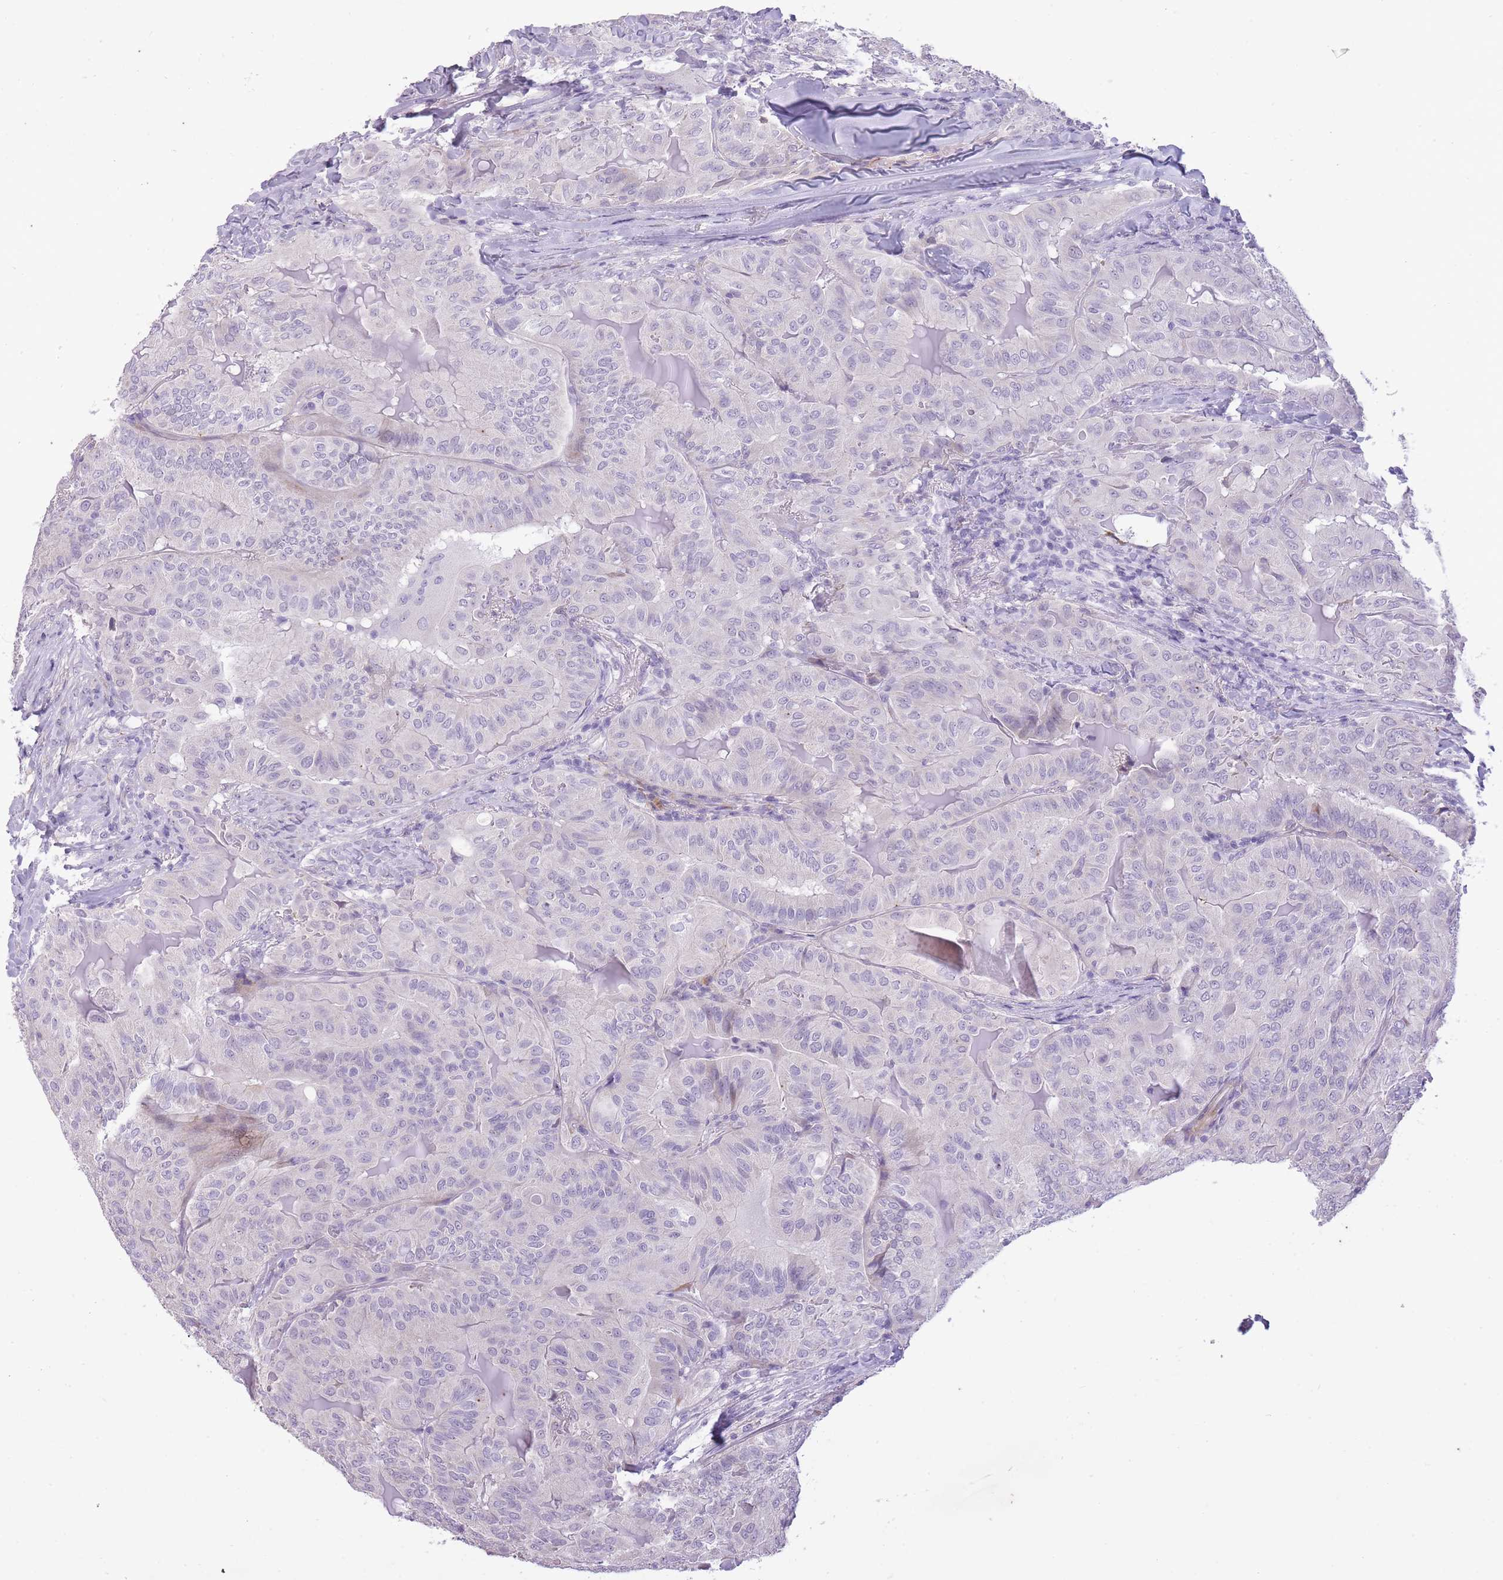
{"staining": {"intensity": "negative", "quantity": "none", "location": "none"}, "tissue": "thyroid cancer", "cell_type": "Tumor cells", "image_type": "cancer", "snomed": [{"axis": "morphology", "description": "Papillary adenocarcinoma, NOS"}, {"axis": "topography", "description": "Thyroid gland"}], "caption": "Tumor cells show no significant protein positivity in thyroid cancer.", "gene": "CNTNAP3", "patient": {"sex": "female", "age": 68}}